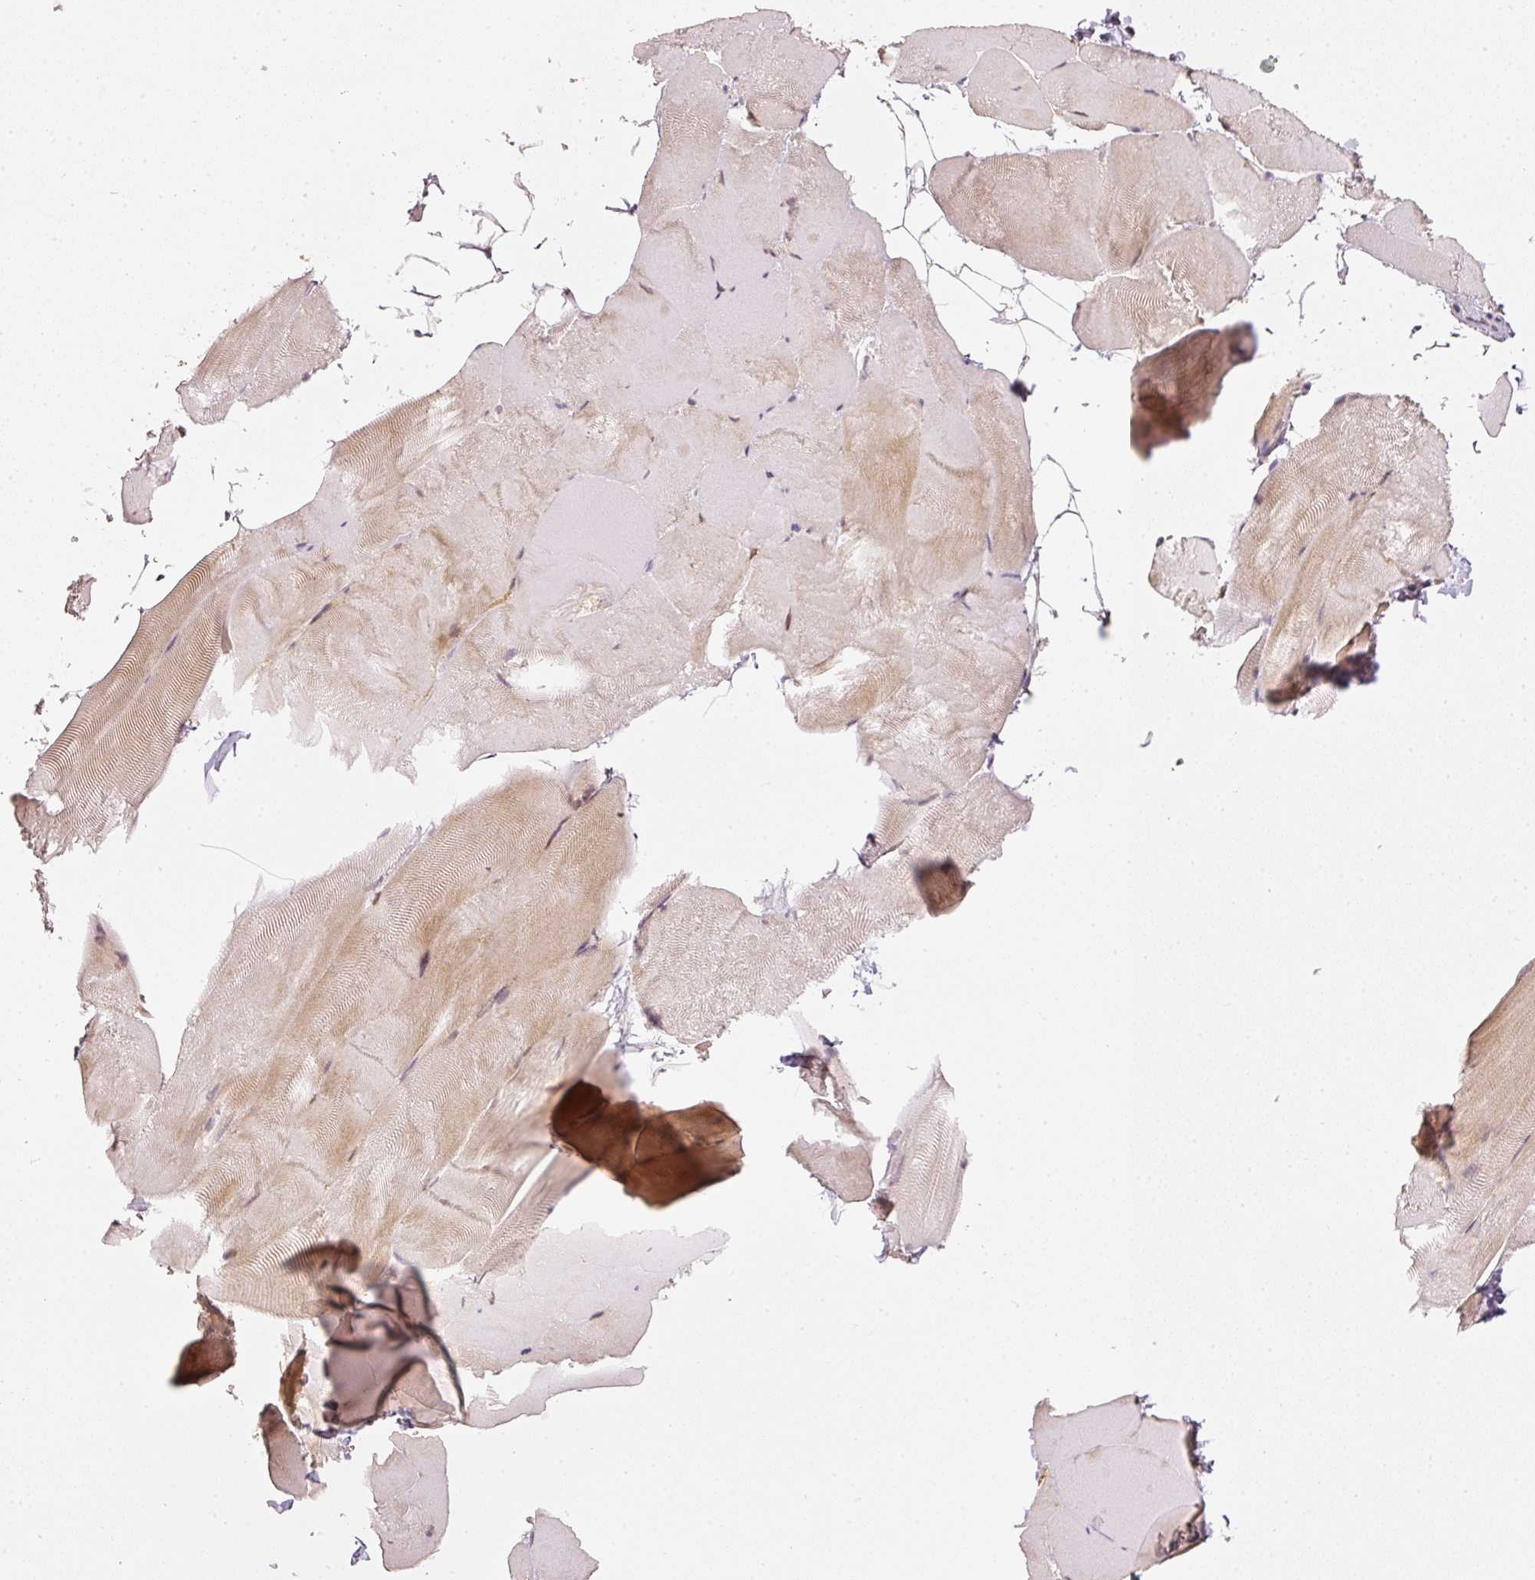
{"staining": {"intensity": "weak", "quantity": "25%-75%", "location": "cytoplasmic/membranous"}, "tissue": "skeletal muscle", "cell_type": "Myocytes", "image_type": "normal", "snomed": [{"axis": "morphology", "description": "Normal tissue, NOS"}, {"axis": "topography", "description": "Skeletal muscle"}], "caption": "Protein expression analysis of benign skeletal muscle shows weak cytoplasmic/membranous staining in about 25%-75% of myocytes.", "gene": "MTHFD1L", "patient": {"sex": "female", "age": 64}}